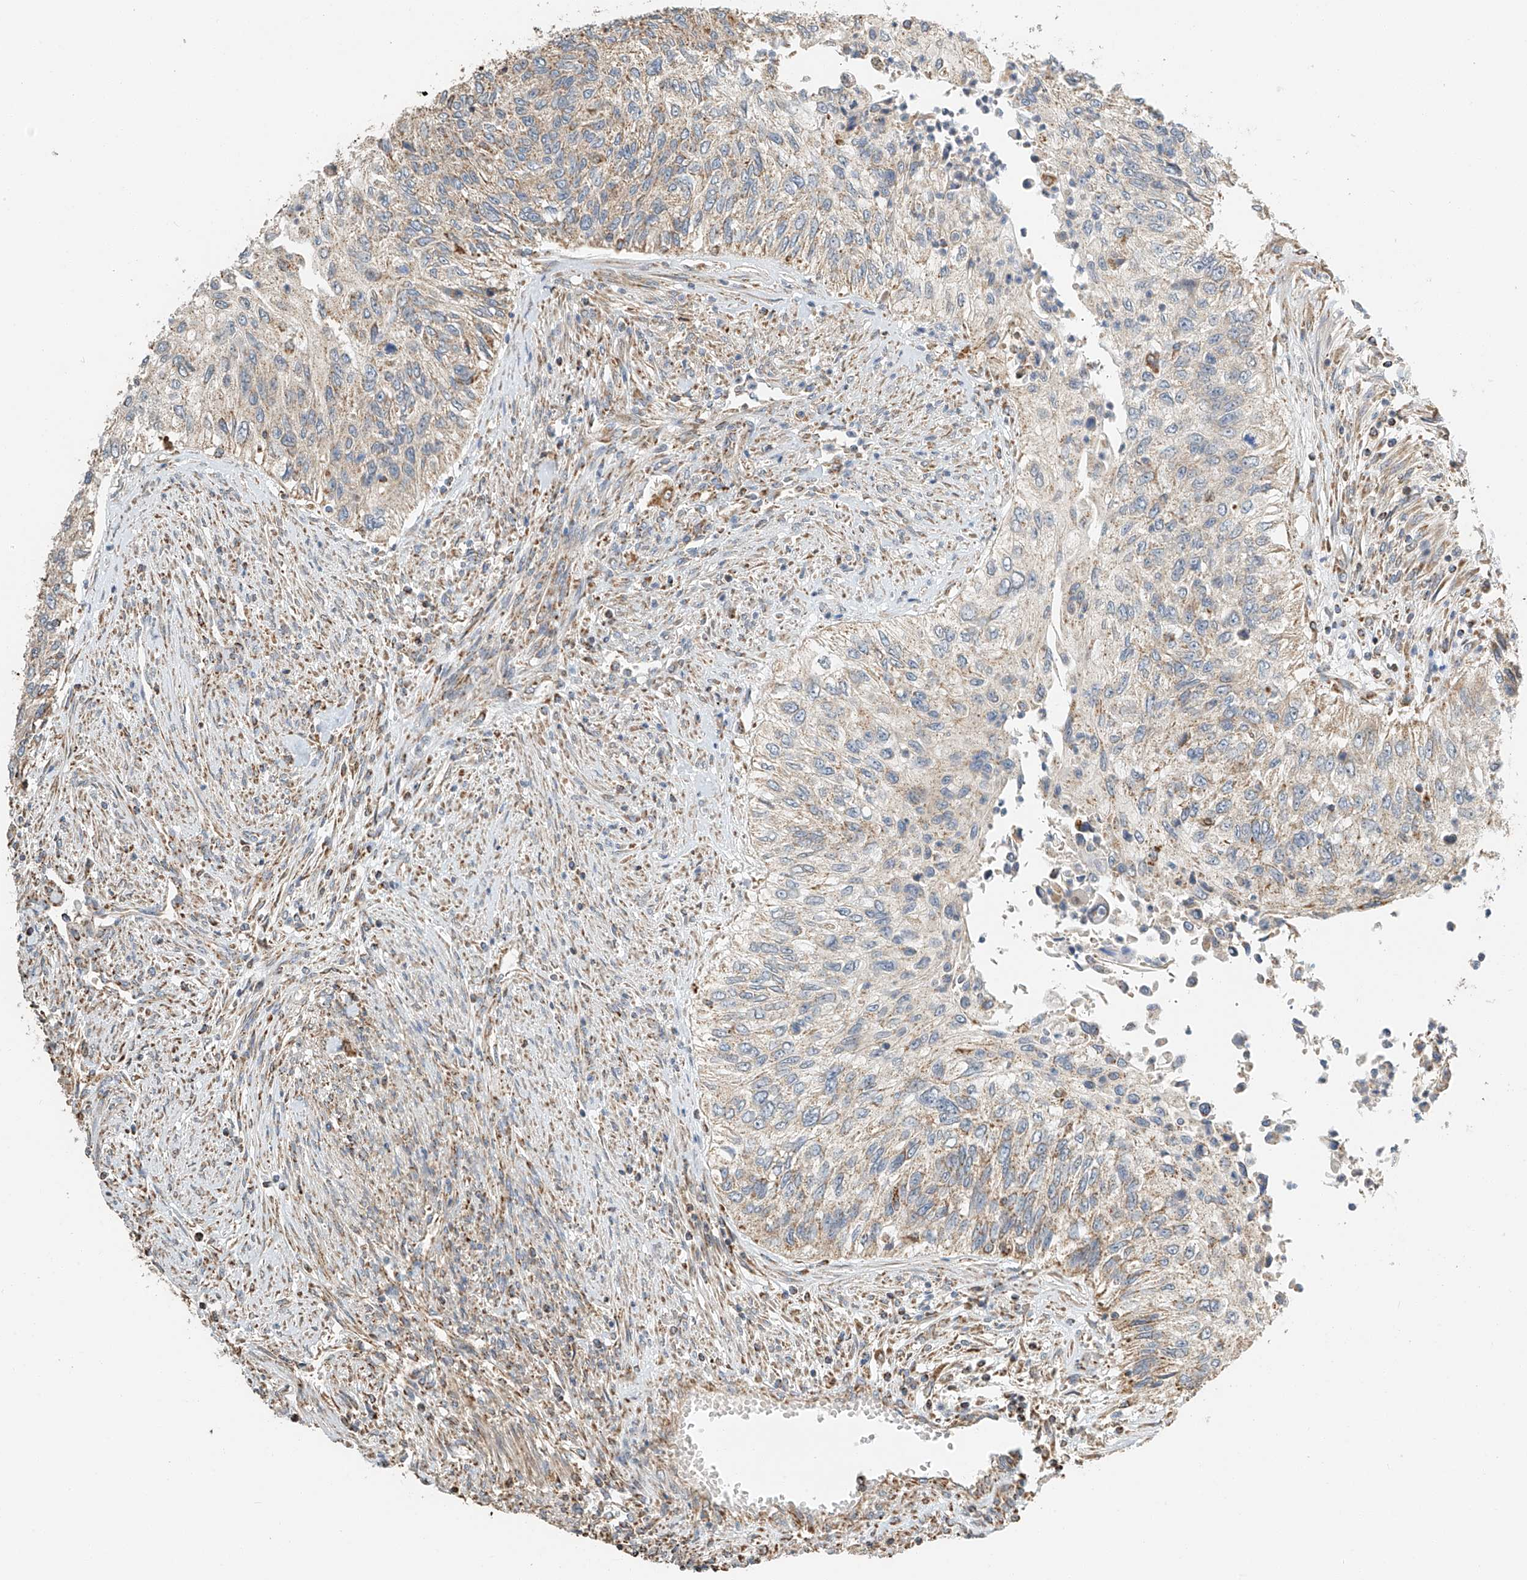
{"staining": {"intensity": "weak", "quantity": "<25%", "location": "cytoplasmic/membranous"}, "tissue": "urothelial cancer", "cell_type": "Tumor cells", "image_type": "cancer", "snomed": [{"axis": "morphology", "description": "Urothelial carcinoma, High grade"}, {"axis": "topography", "description": "Urinary bladder"}], "caption": "The immunohistochemistry micrograph has no significant positivity in tumor cells of high-grade urothelial carcinoma tissue.", "gene": "YIPF7", "patient": {"sex": "female", "age": 60}}